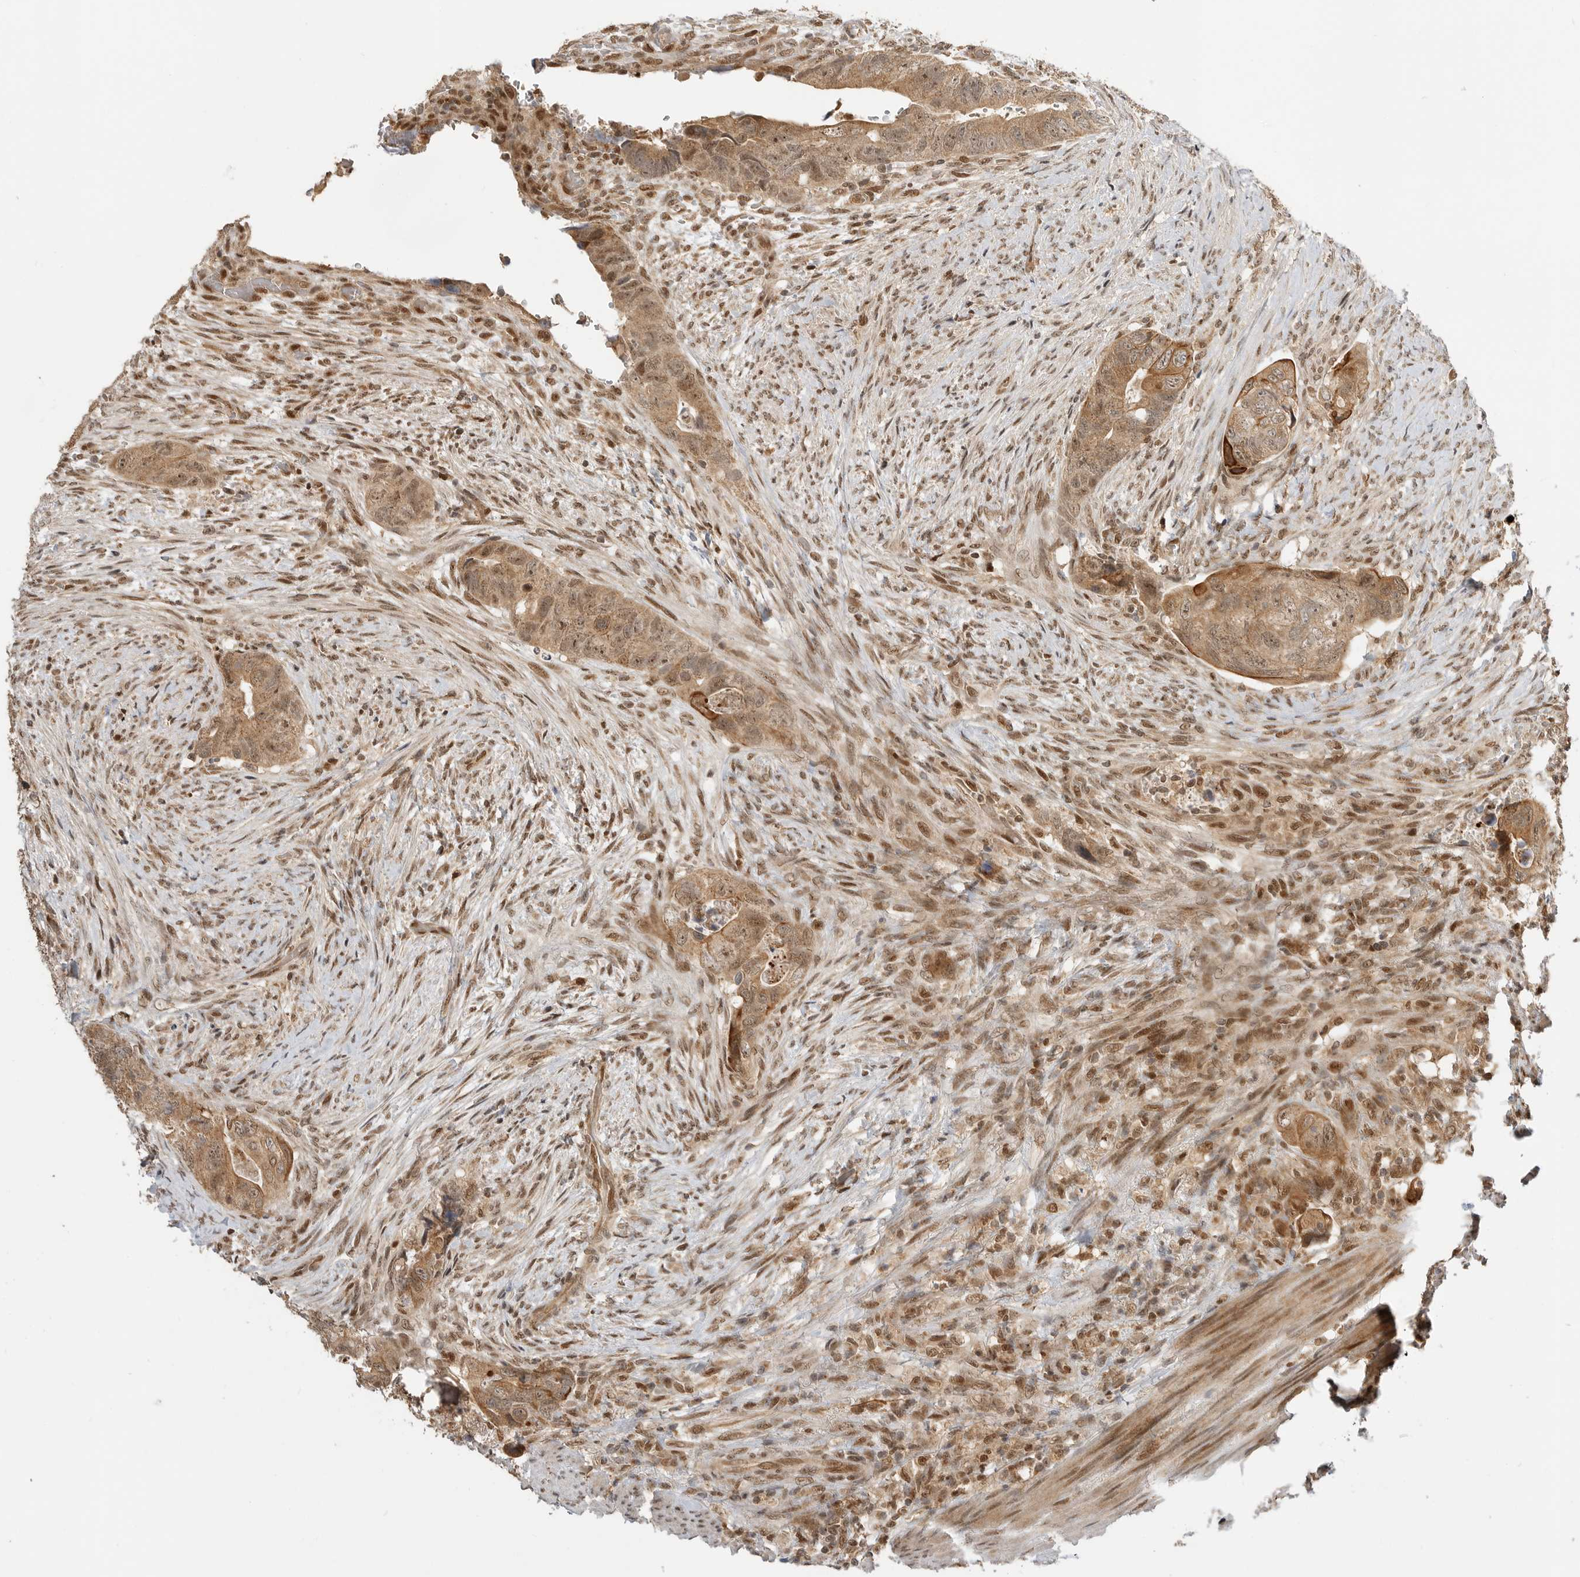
{"staining": {"intensity": "moderate", "quantity": ">75%", "location": "cytoplasmic/membranous,nuclear"}, "tissue": "colorectal cancer", "cell_type": "Tumor cells", "image_type": "cancer", "snomed": [{"axis": "morphology", "description": "Adenocarcinoma, NOS"}, {"axis": "topography", "description": "Rectum"}], "caption": "Colorectal adenocarcinoma was stained to show a protein in brown. There is medium levels of moderate cytoplasmic/membranous and nuclear expression in about >75% of tumor cells. (DAB IHC, brown staining for protein, blue staining for nuclei).", "gene": "ALKAL1", "patient": {"sex": "male", "age": 63}}